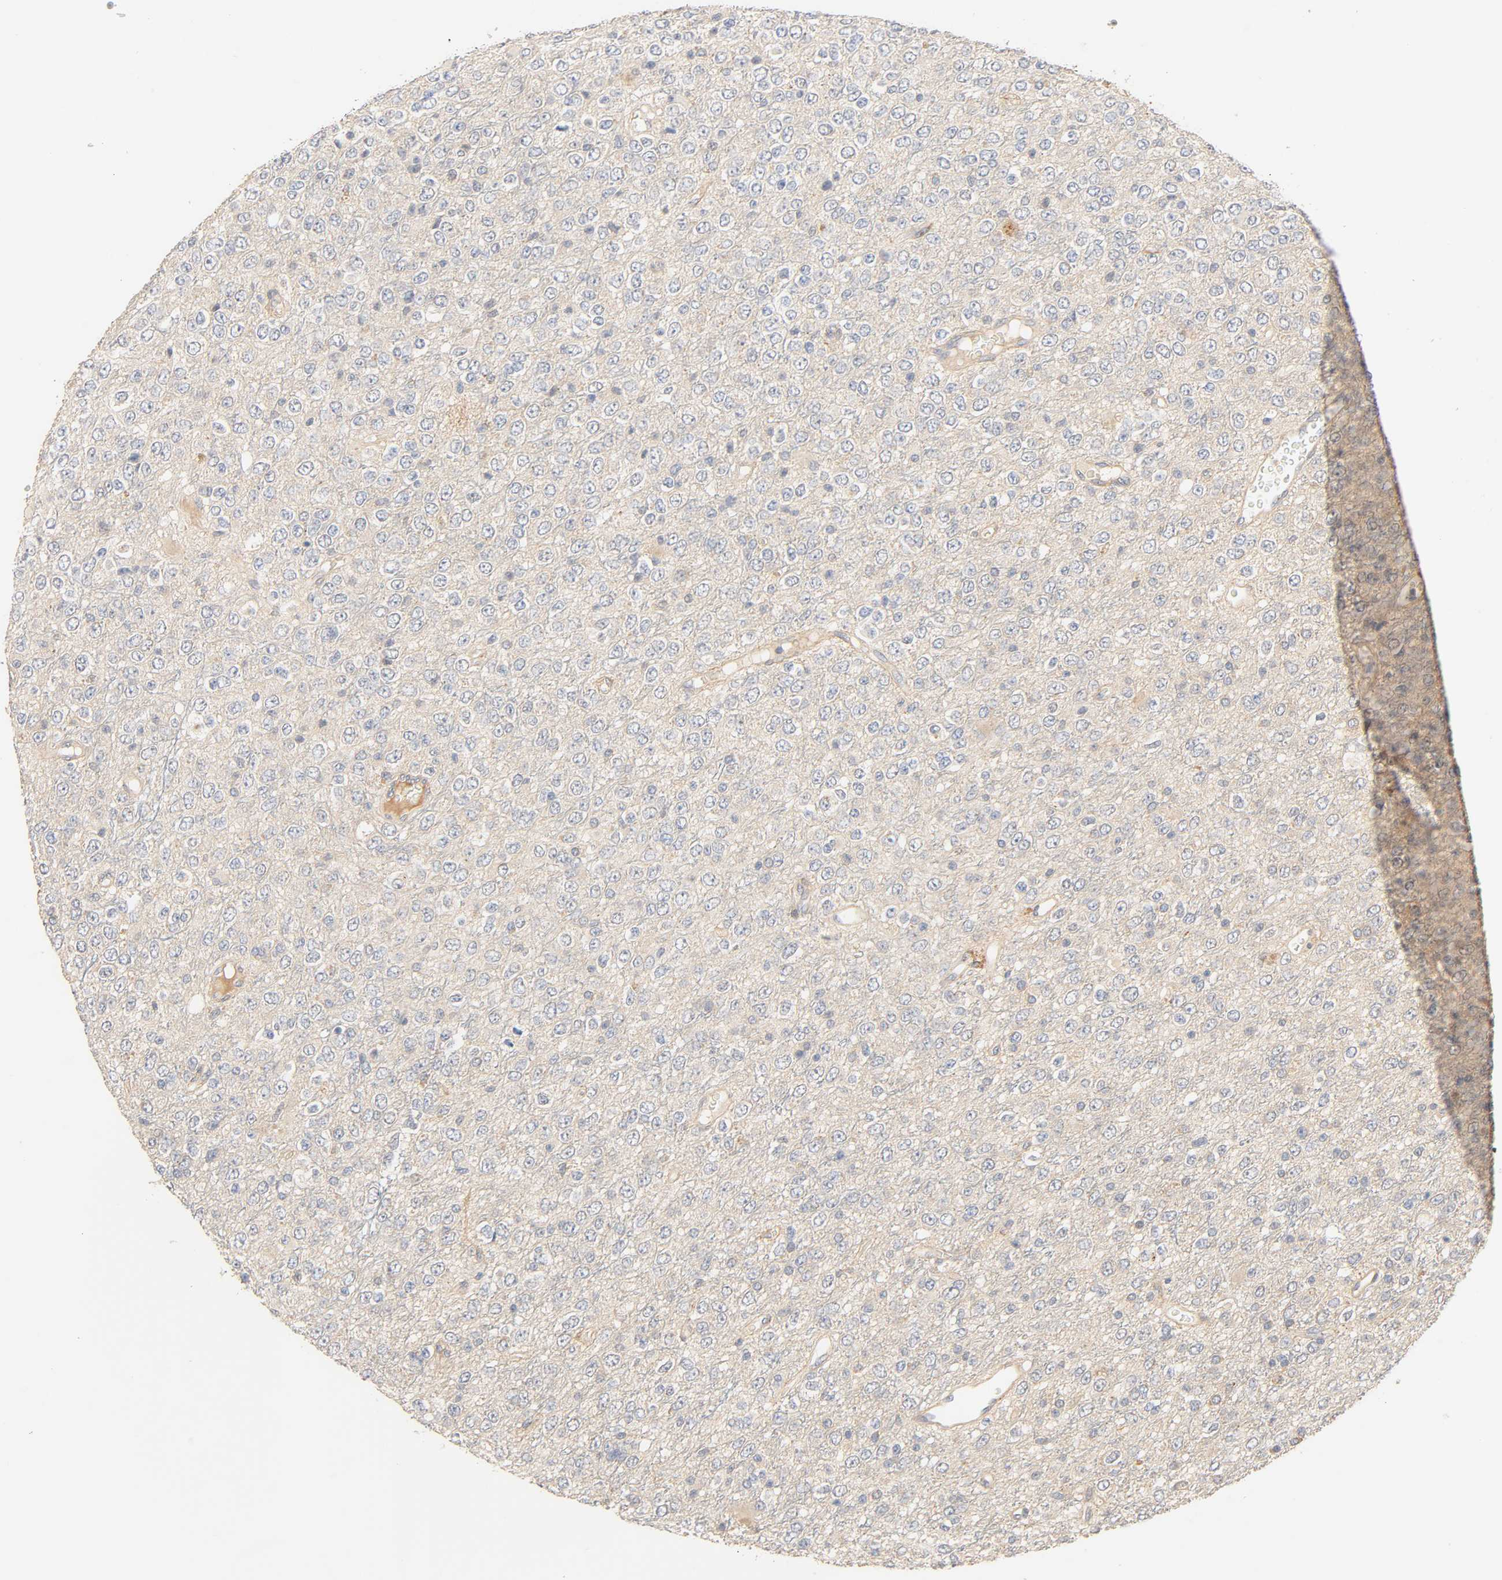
{"staining": {"intensity": "negative", "quantity": "none", "location": "none"}, "tissue": "glioma", "cell_type": "Tumor cells", "image_type": "cancer", "snomed": [{"axis": "morphology", "description": "Glioma, malignant, High grade"}, {"axis": "topography", "description": "pancreas cauda"}], "caption": "The histopathology image displays no significant positivity in tumor cells of glioma. The staining was performed using DAB (3,3'-diaminobenzidine) to visualize the protein expression in brown, while the nuclei were stained in blue with hematoxylin (Magnification: 20x).", "gene": "CACNA1G", "patient": {"sex": "male", "age": 60}}